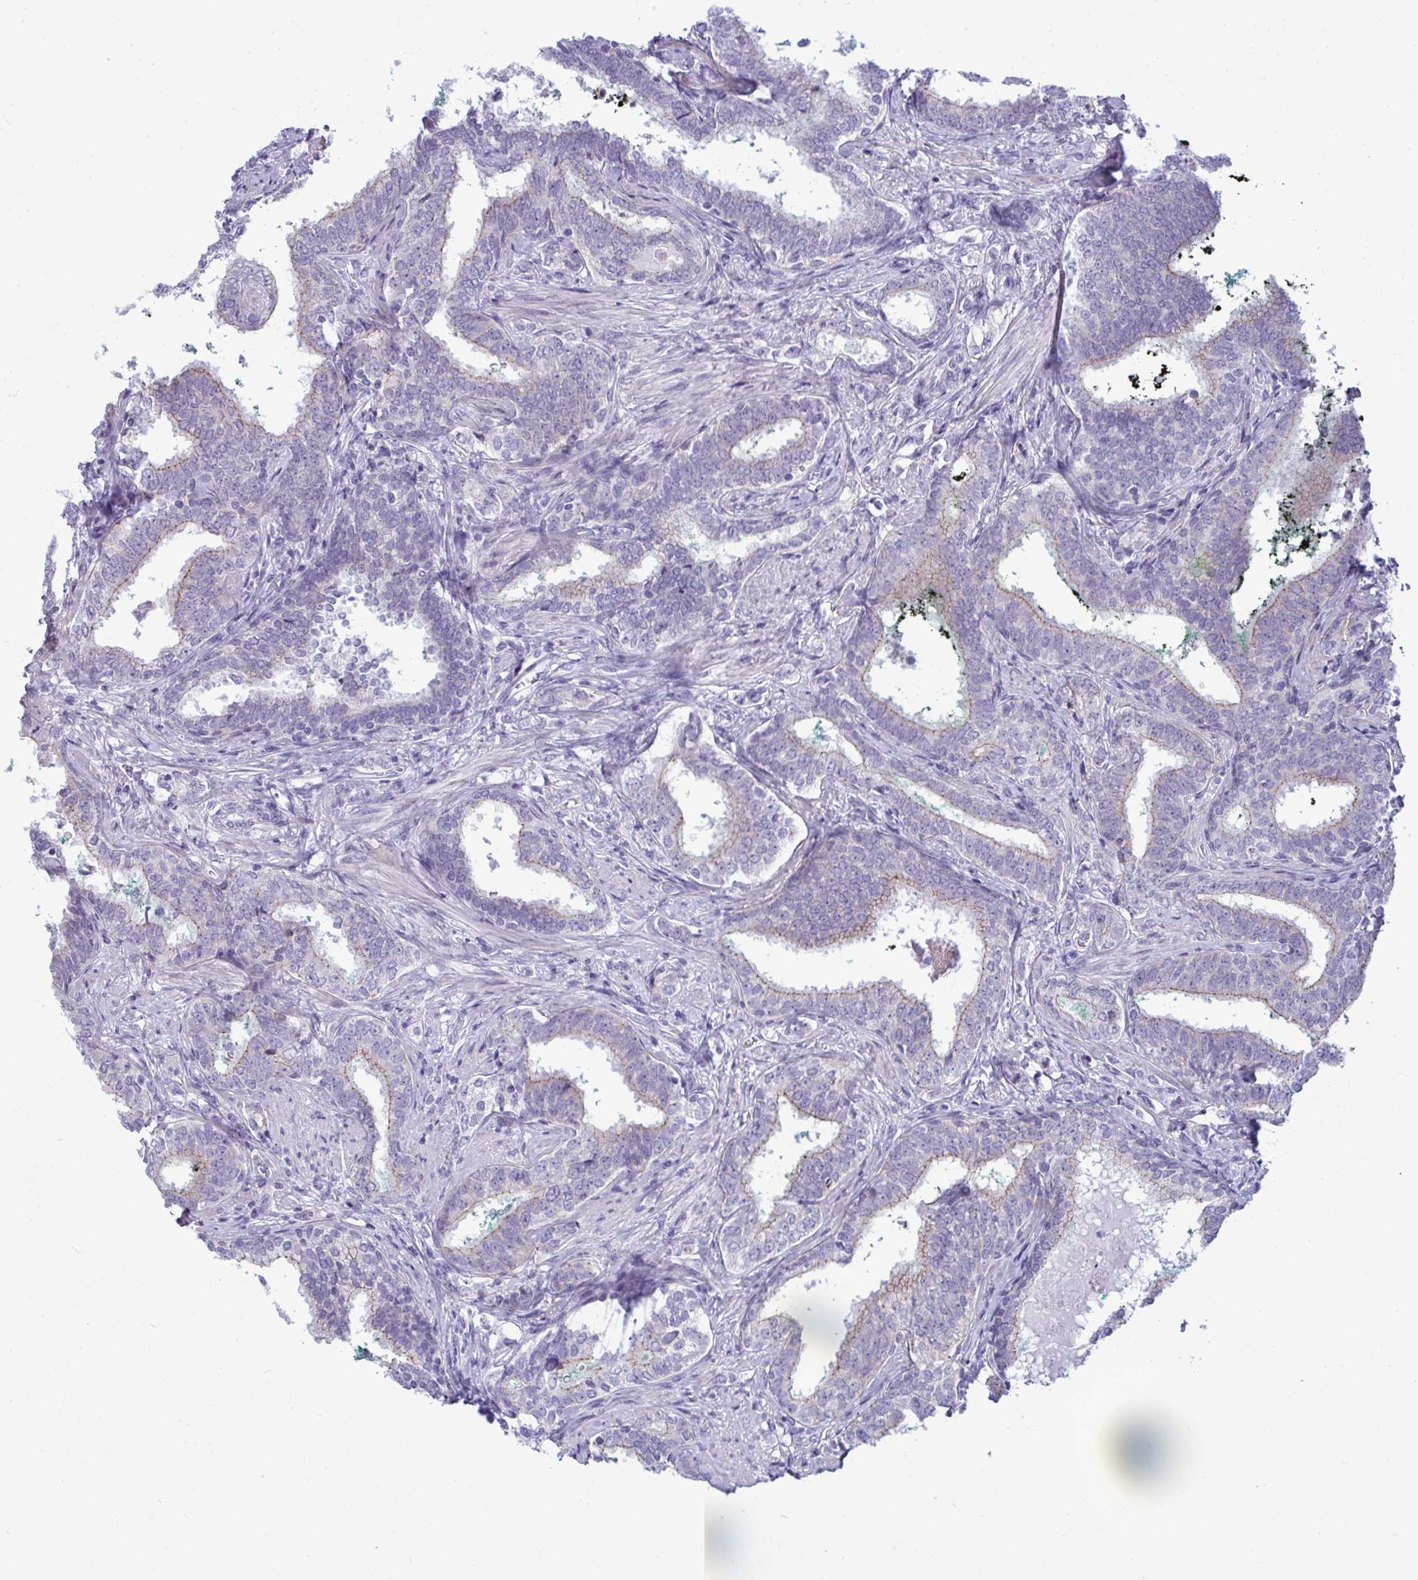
{"staining": {"intensity": "negative", "quantity": "none", "location": "none"}, "tissue": "prostate cancer", "cell_type": "Tumor cells", "image_type": "cancer", "snomed": [{"axis": "morphology", "description": "Adenocarcinoma, High grade"}, {"axis": "topography", "description": "Prostate"}], "caption": "This is an IHC photomicrograph of high-grade adenocarcinoma (prostate). There is no expression in tumor cells.", "gene": "MYH10", "patient": {"sex": "male", "age": 72}}